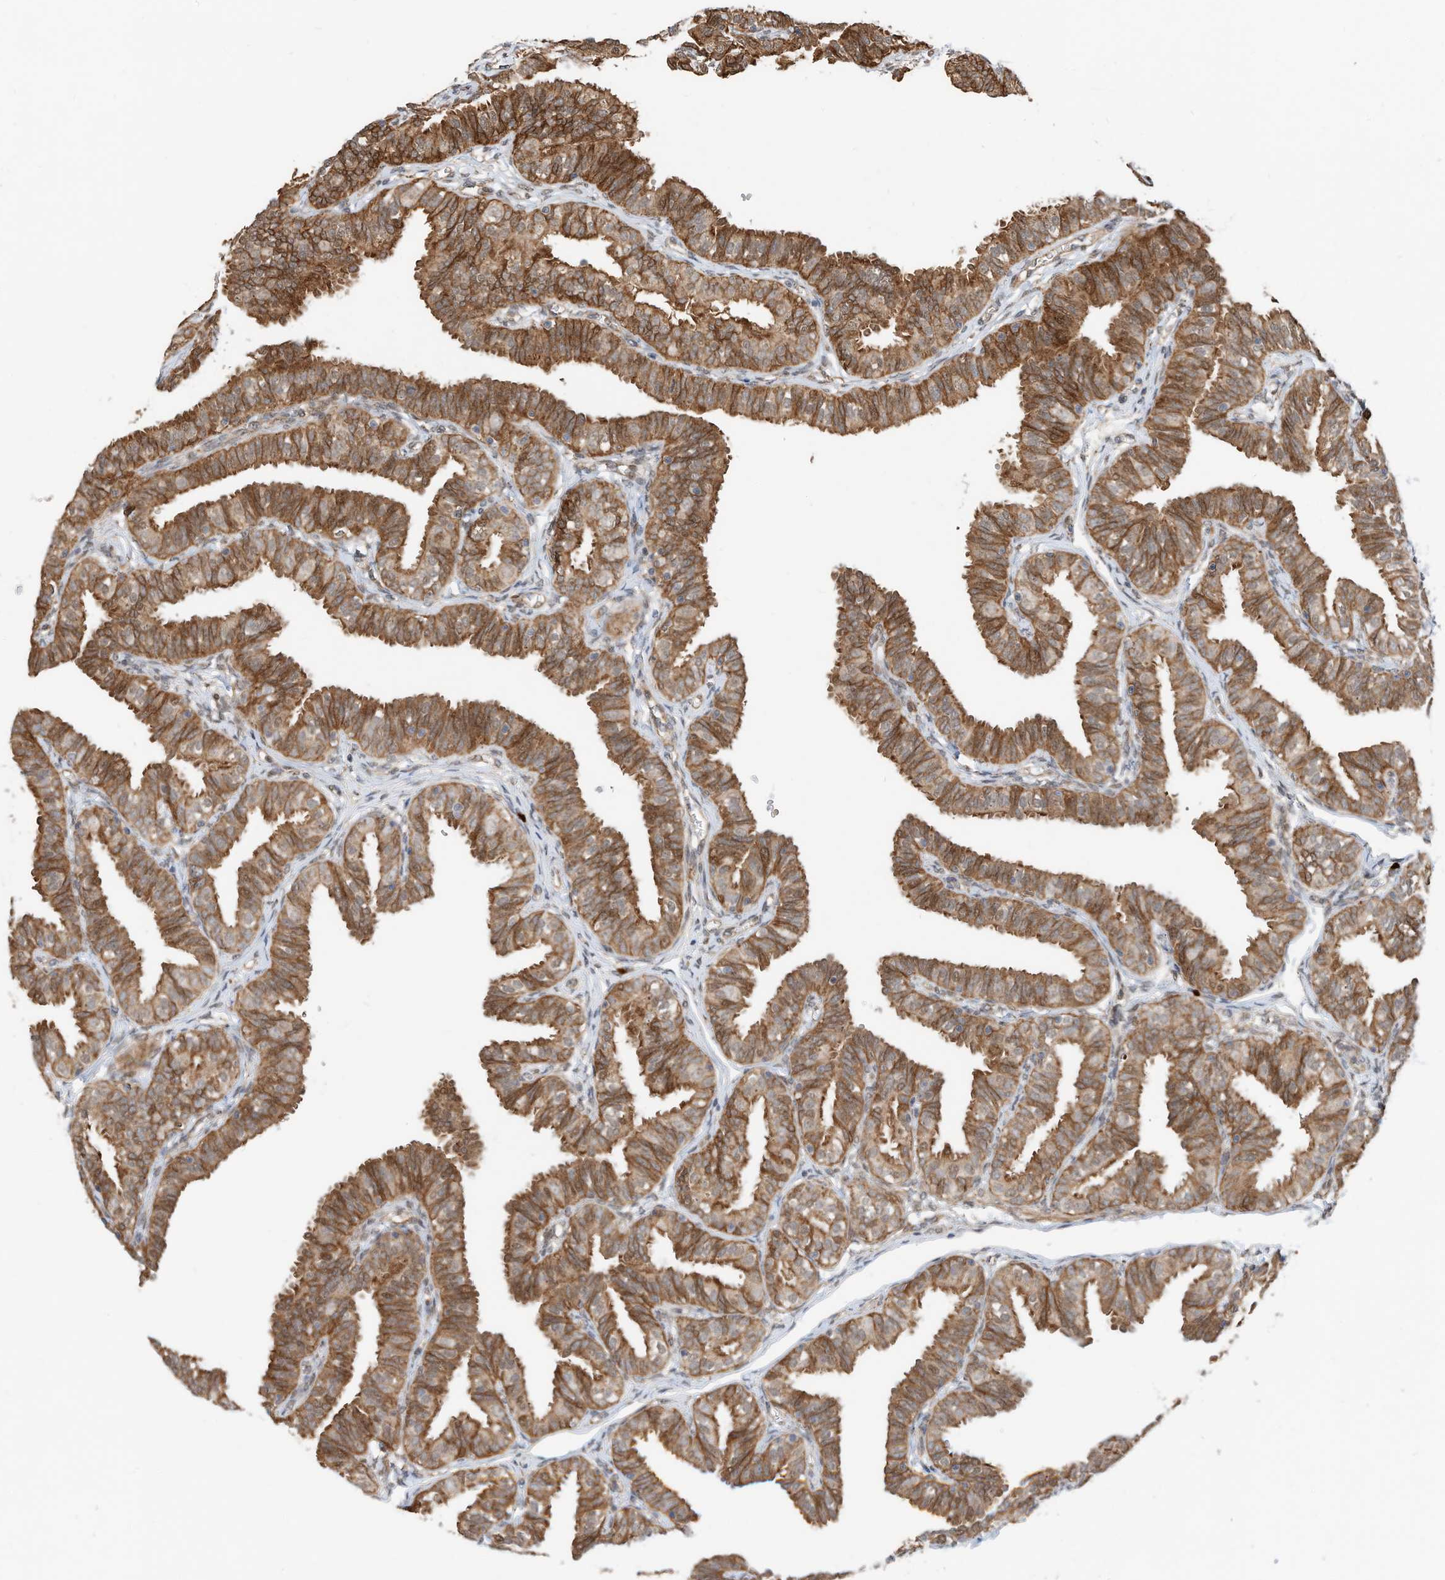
{"staining": {"intensity": "strong", "quantity": ">75%", "location": "cytoplasmic/membranous"}, "tissue": "fallopian tube", "cell_type": "Glandular cells", "image_type": "normal", "snomed": [{"axis": "morphology", "description": "Normal tissue, NOS"}, {"axis": "topography", "description": "Fallopian tube"}], "caption": "IHC photomicrograph of normal fallopian tube: fallopian tube stained using IHC exhibits high levels of strong protein expression localized specifically in the cytoplasmic/membranous of glandular cells, appearing as a cytoplasmic/membranous brown color.", "gene": "CPAMD8", "patient": {"sex": "female", "age": 35}}